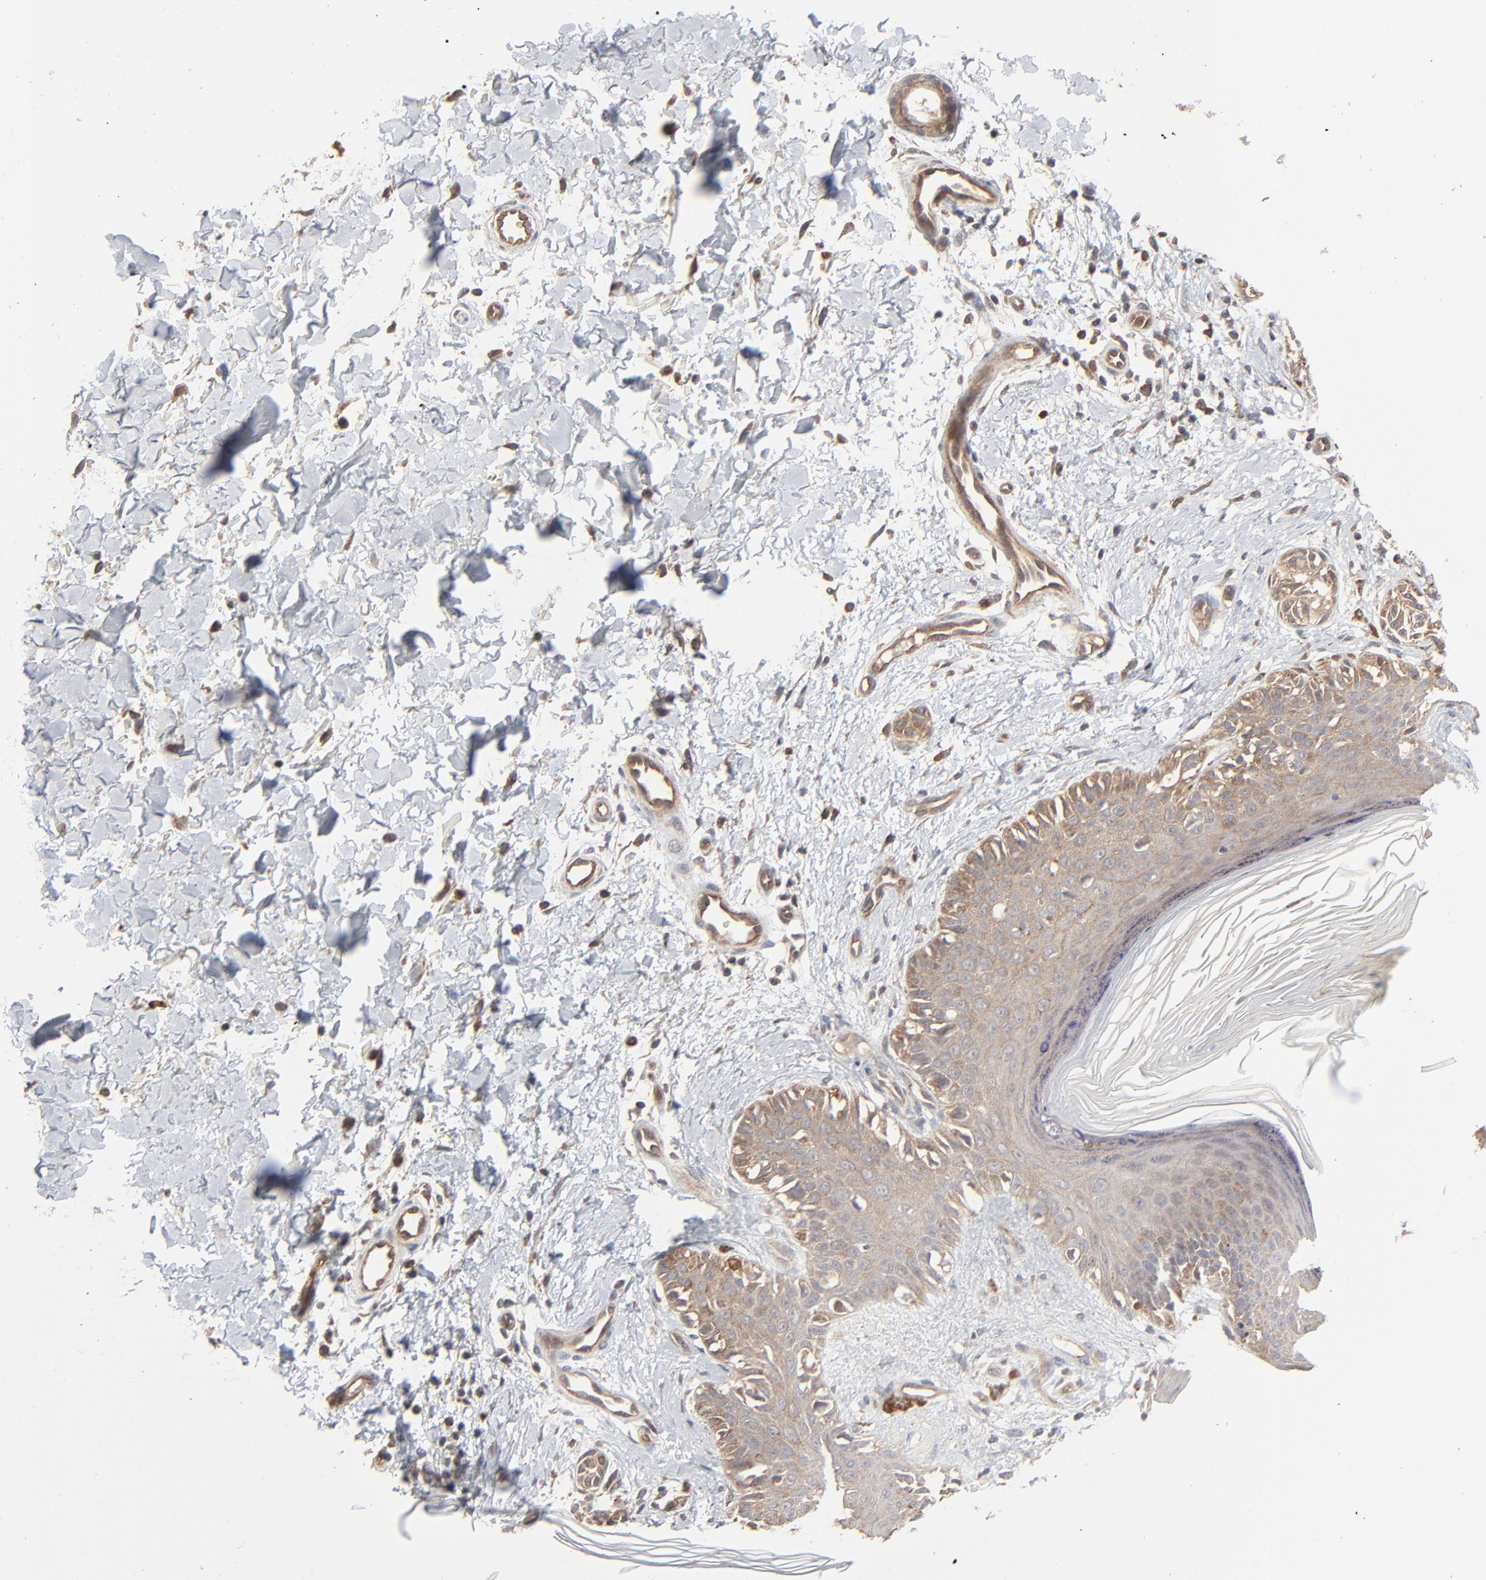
{"staining": {"intensity": "moderate", "quantity": ">75%", "location": "cytoplasmic/membranous"}, "tissue": "melanoma", "cell_type": "Tumor cells", "image_type": "cancer", "snomed": [{"axis": "morphology", "description": "Normal tissue, NOS"}, {"axis": "morphology", "description": "Malignant melanoma, NOS"}, {"axis": "topography", "description": "Skin"}], "caption": "A medium amount of moderate cytoplasmic/membranous positivity is appreciated in approximately >75% of tumor cells in malignant melanoma tissue.", "gene": "ABLIM3", "patient": {"sex": "male", "age": 83}}